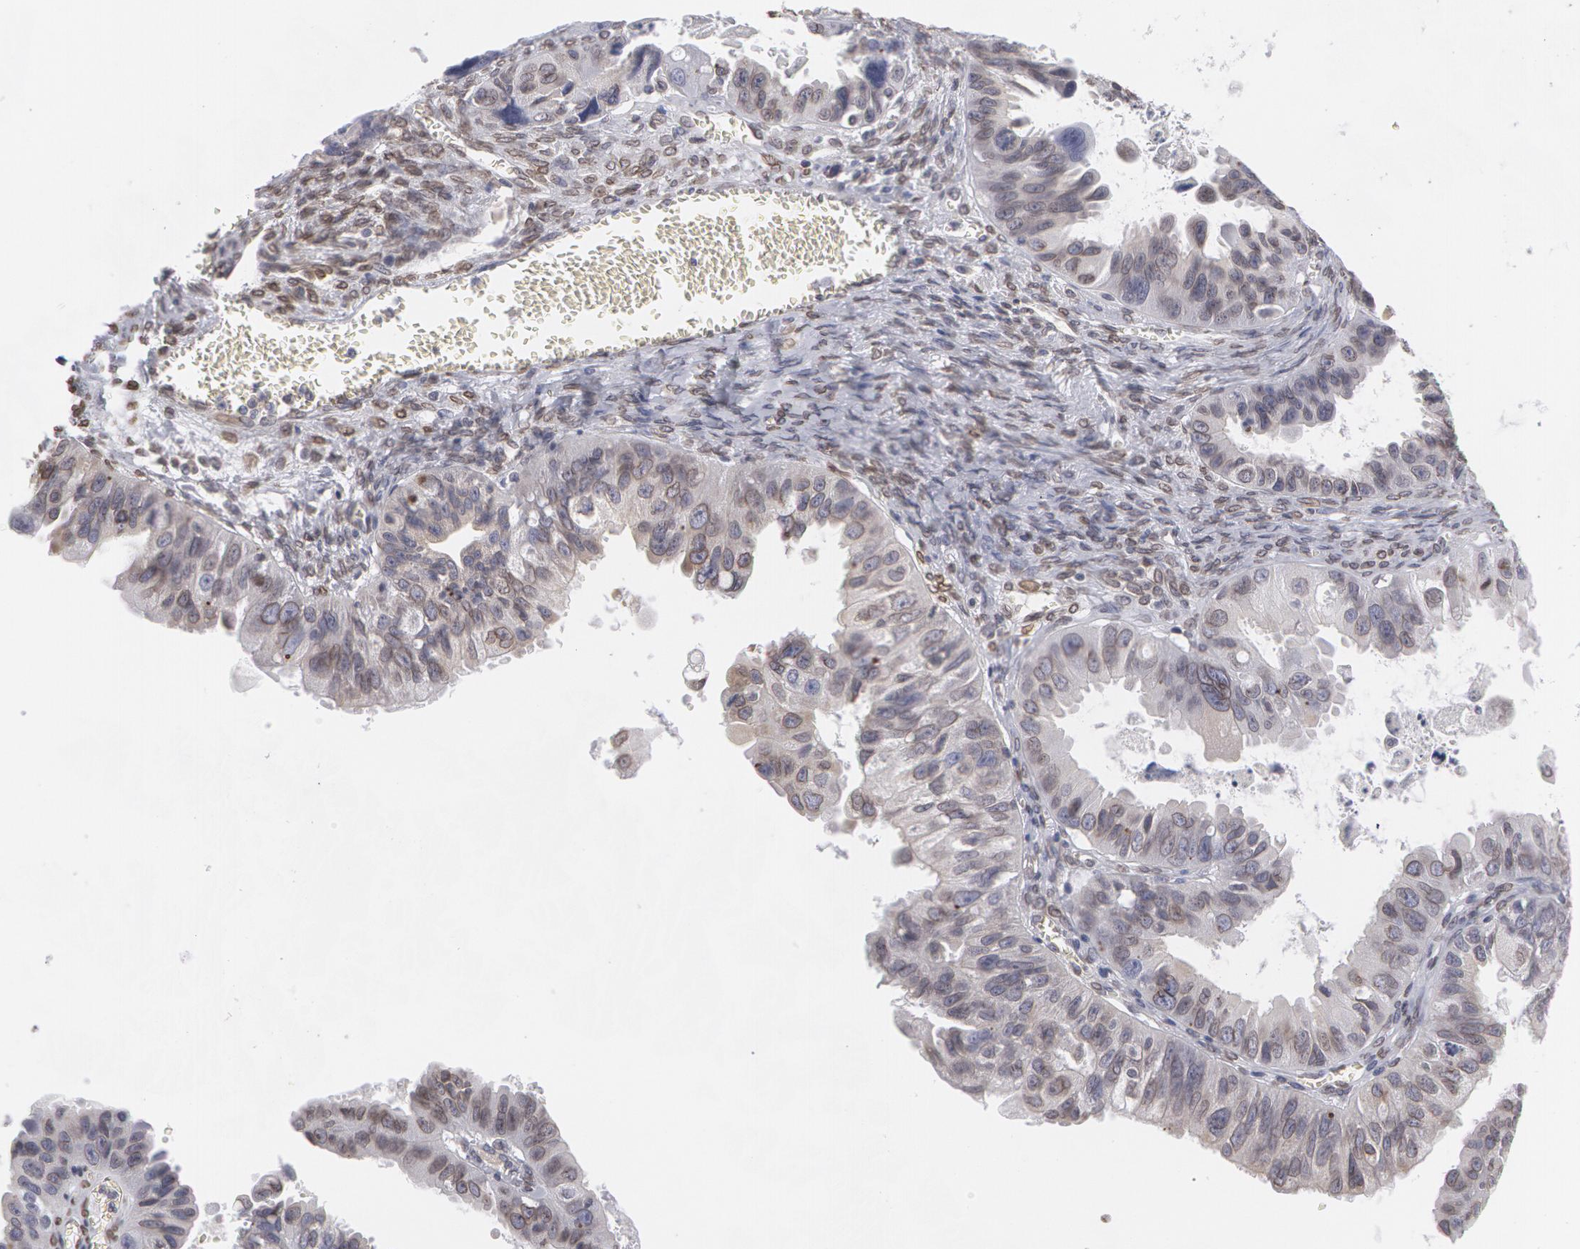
{"staining": {"intensity": "weak", "quantity": "25%-75%", "location": "nuclear"}, "tissue": "ovarian cancer", "cell_type": "Tumor cells", "image_type": "cancer", "snomed": [{"axis": "morphology", "description": "Carcinoma, endometroid"}, {"axis": "topography", "description": "Ovary"}], "caption": "Tumor cells display low levels of weak nuclear positivity in about 25%-75% of cells in endometroid carcinoma (ovarian).", "gene": "EMD", "patient": {"sex": "female", "age": 85}}